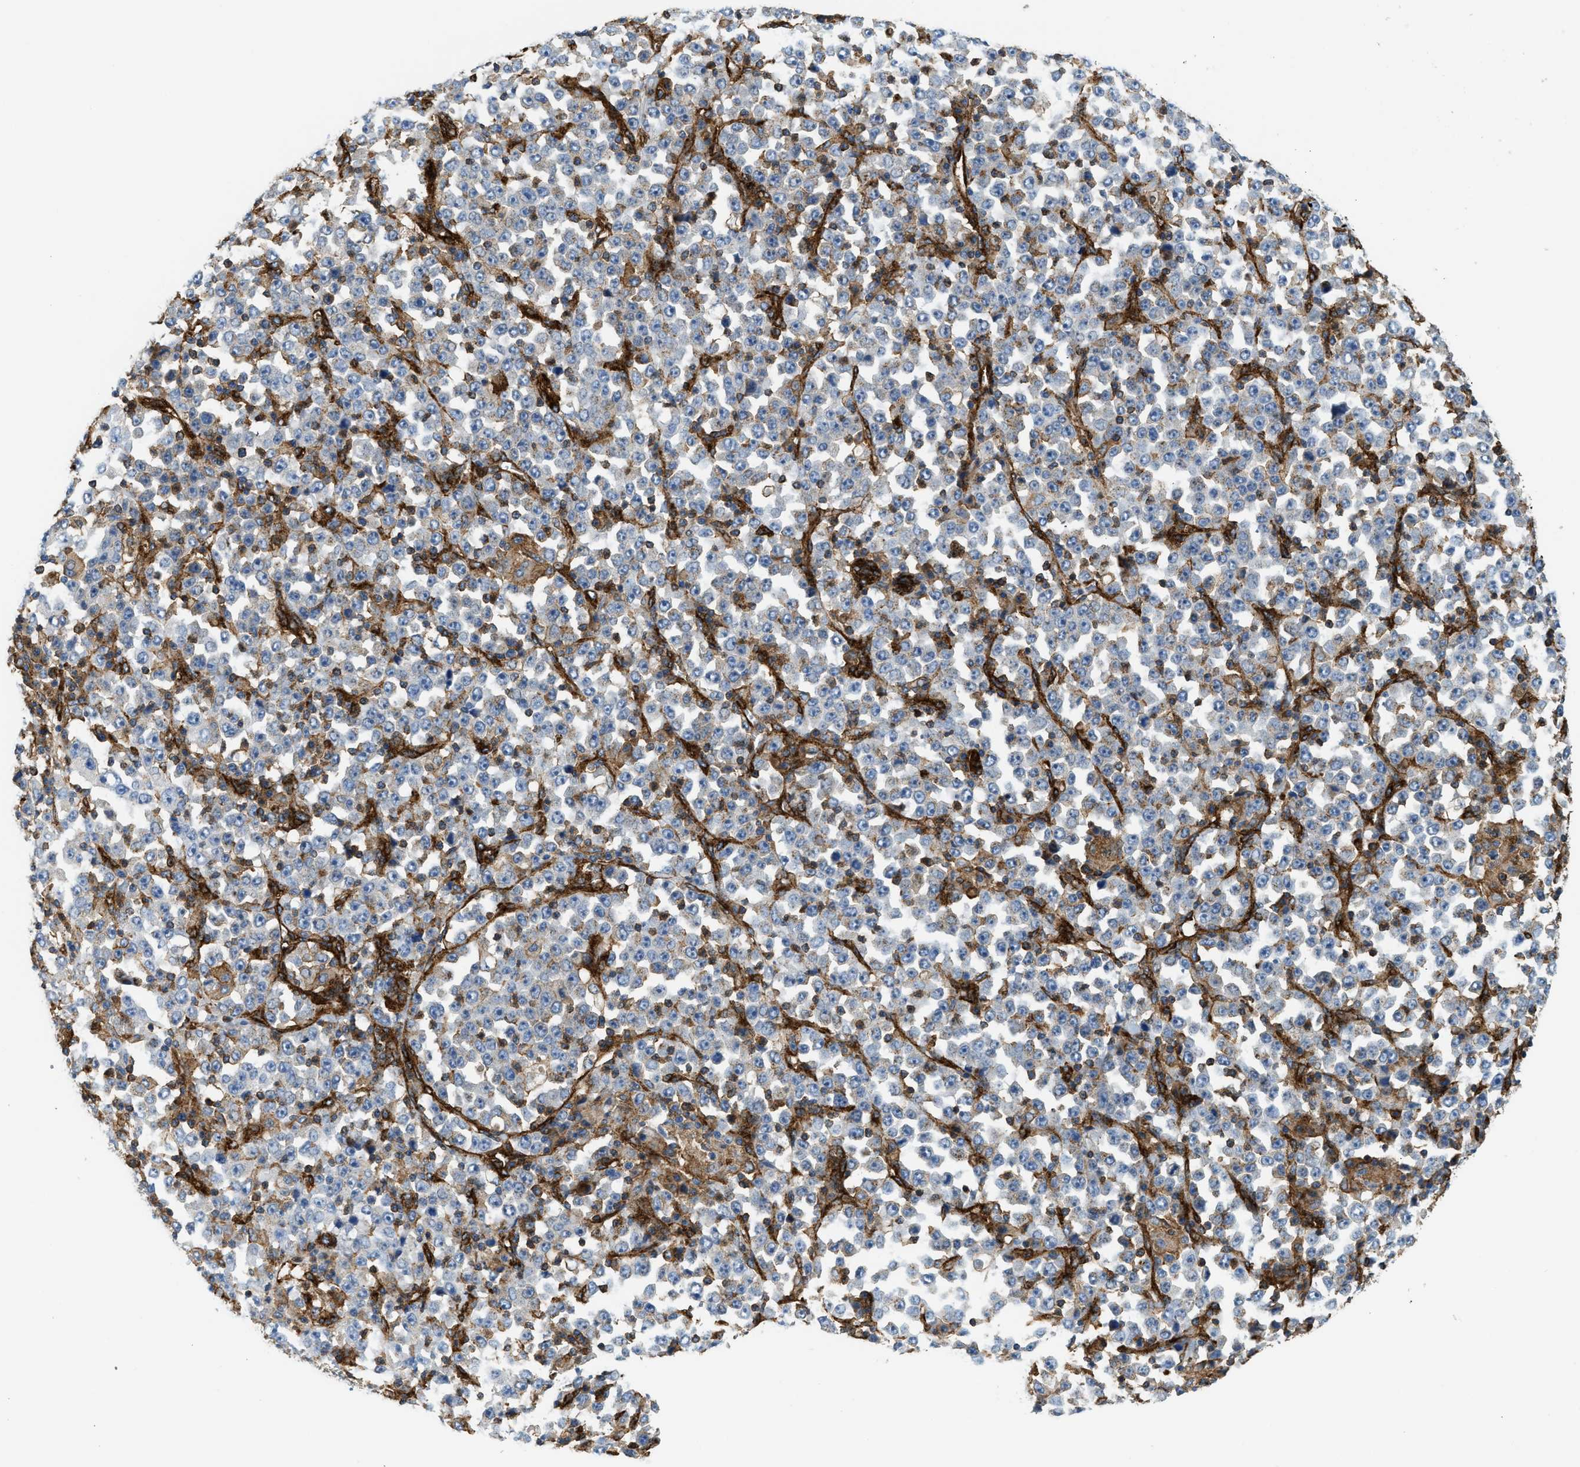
{"staining": {"intensity": "weak", "quantity": "<25%", "location": "cytoplasmic/membranous"}, "tissue": "stomach cancer", "cell_type": "Tumor cells", "image_type": "cancer", "snomed": [{"axis": "morphology", "description": "Normal tissue, NOS"}, {"axis": "morphology", "description": "Adenocarcinoma, NOS"}, {"axis": "topography", "description": "Stomach, upper"}, {"axis": "topography", "description": "Stomach"}], "caption": "DAB (3,3'-diaminobenzidine) immunohistochemical staining of human stomach cancer shows no significant staining in tumor cells.", "gene": "HIP1", "patient": {"sex": "male", "age": 59}}